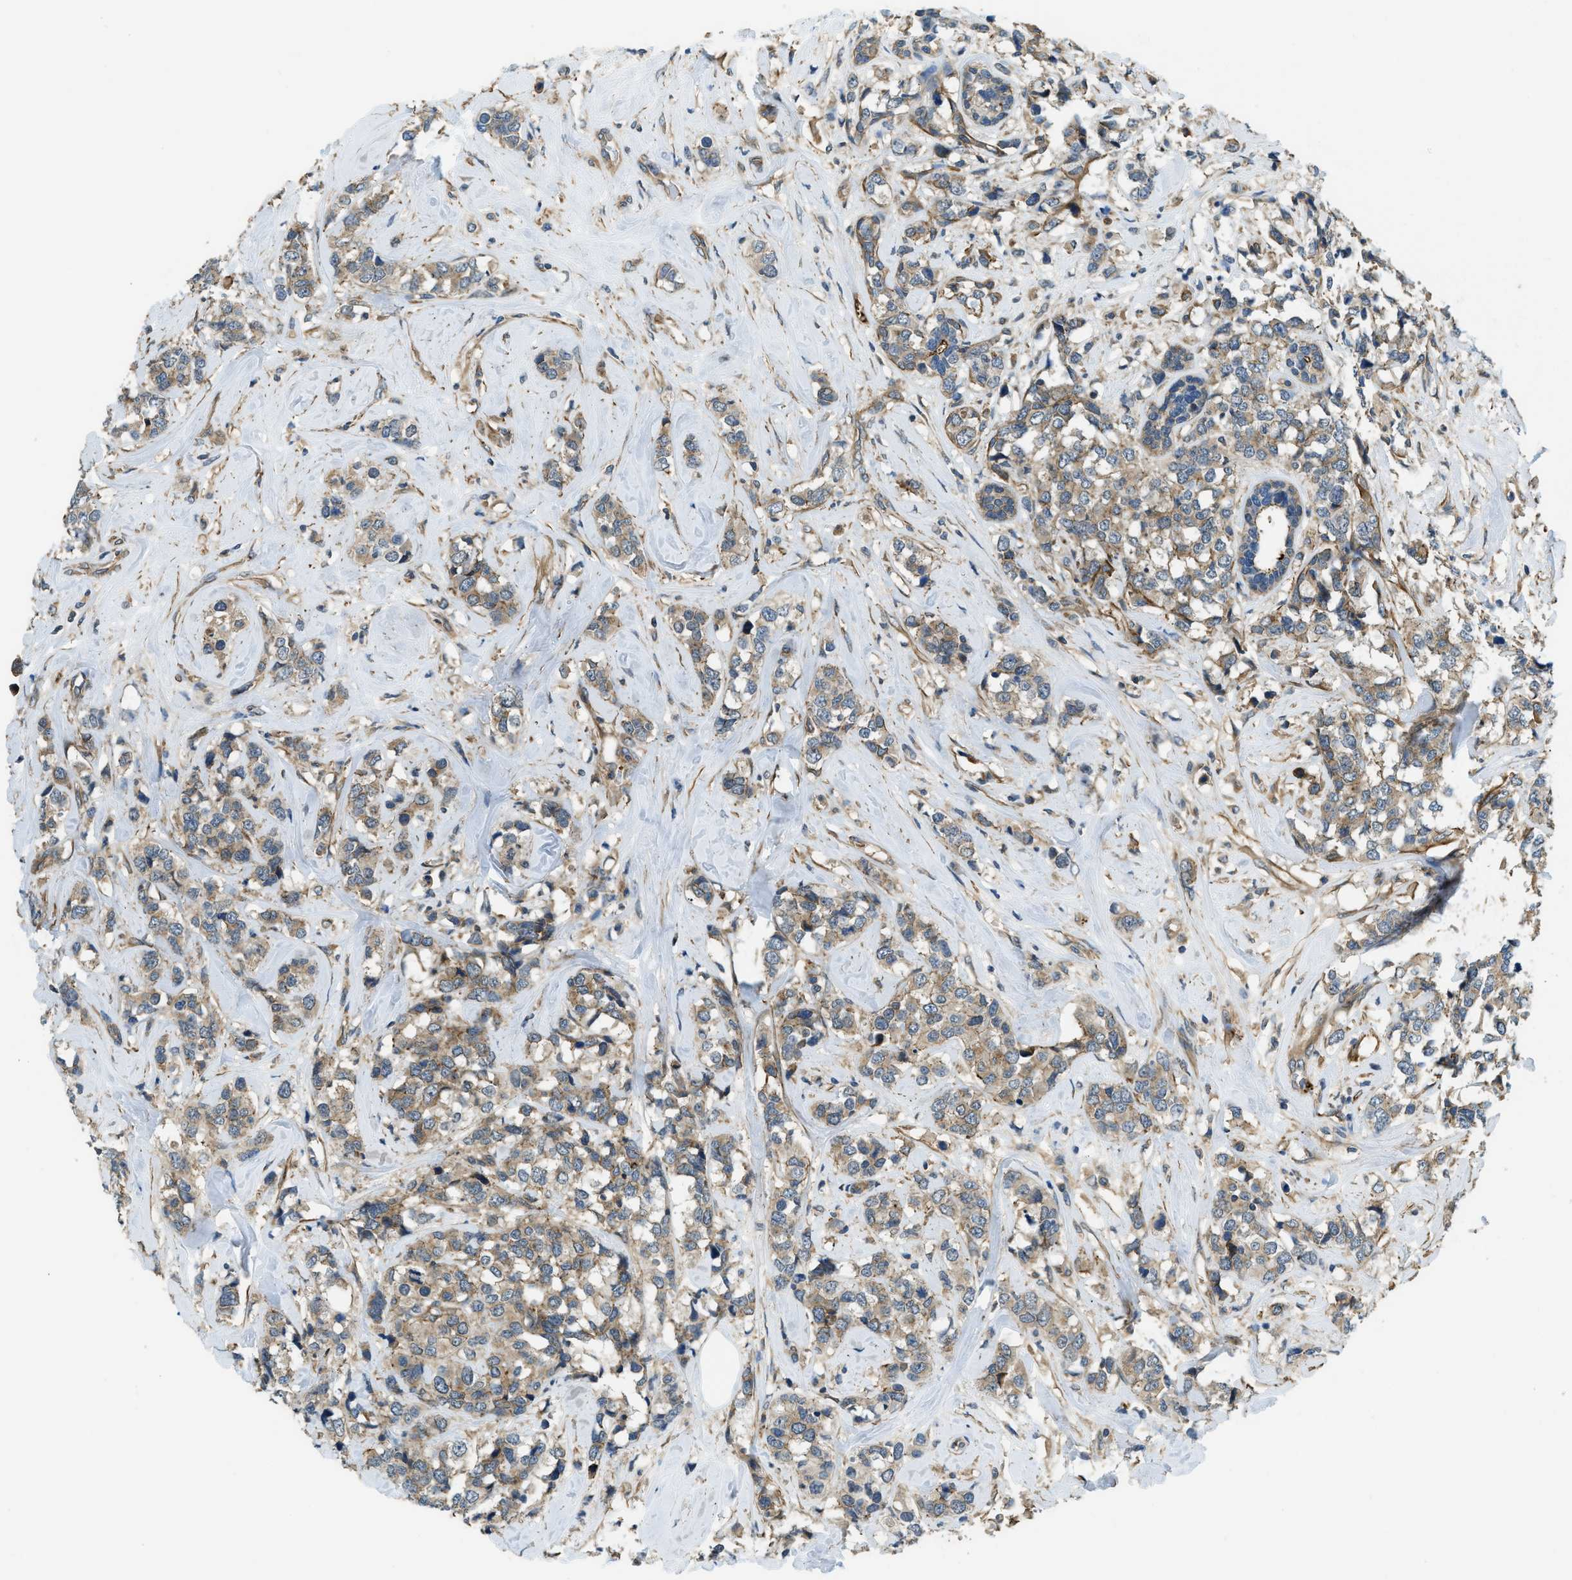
{"staining": {"intensity": "weak", "quantity": ">75%", "location": "cytoplasmic/membranous"}, "tissue": "breast cancer", "cell_type": "Tumor cells", "image_type": "cancer", "snomed": [{"axis": "morphology", "description": "Lobular carcinoma"}, {"axis": "topography", "description": "Breast"}], "caption": "Immunohistochemical staining of human breast cancer demonstrates low levels of weak cytoplasmic/membranous protein staining in approximately >75% of tumor cells.", "gene": "CGN", "patient": {"sex": "female", "age": 59}}